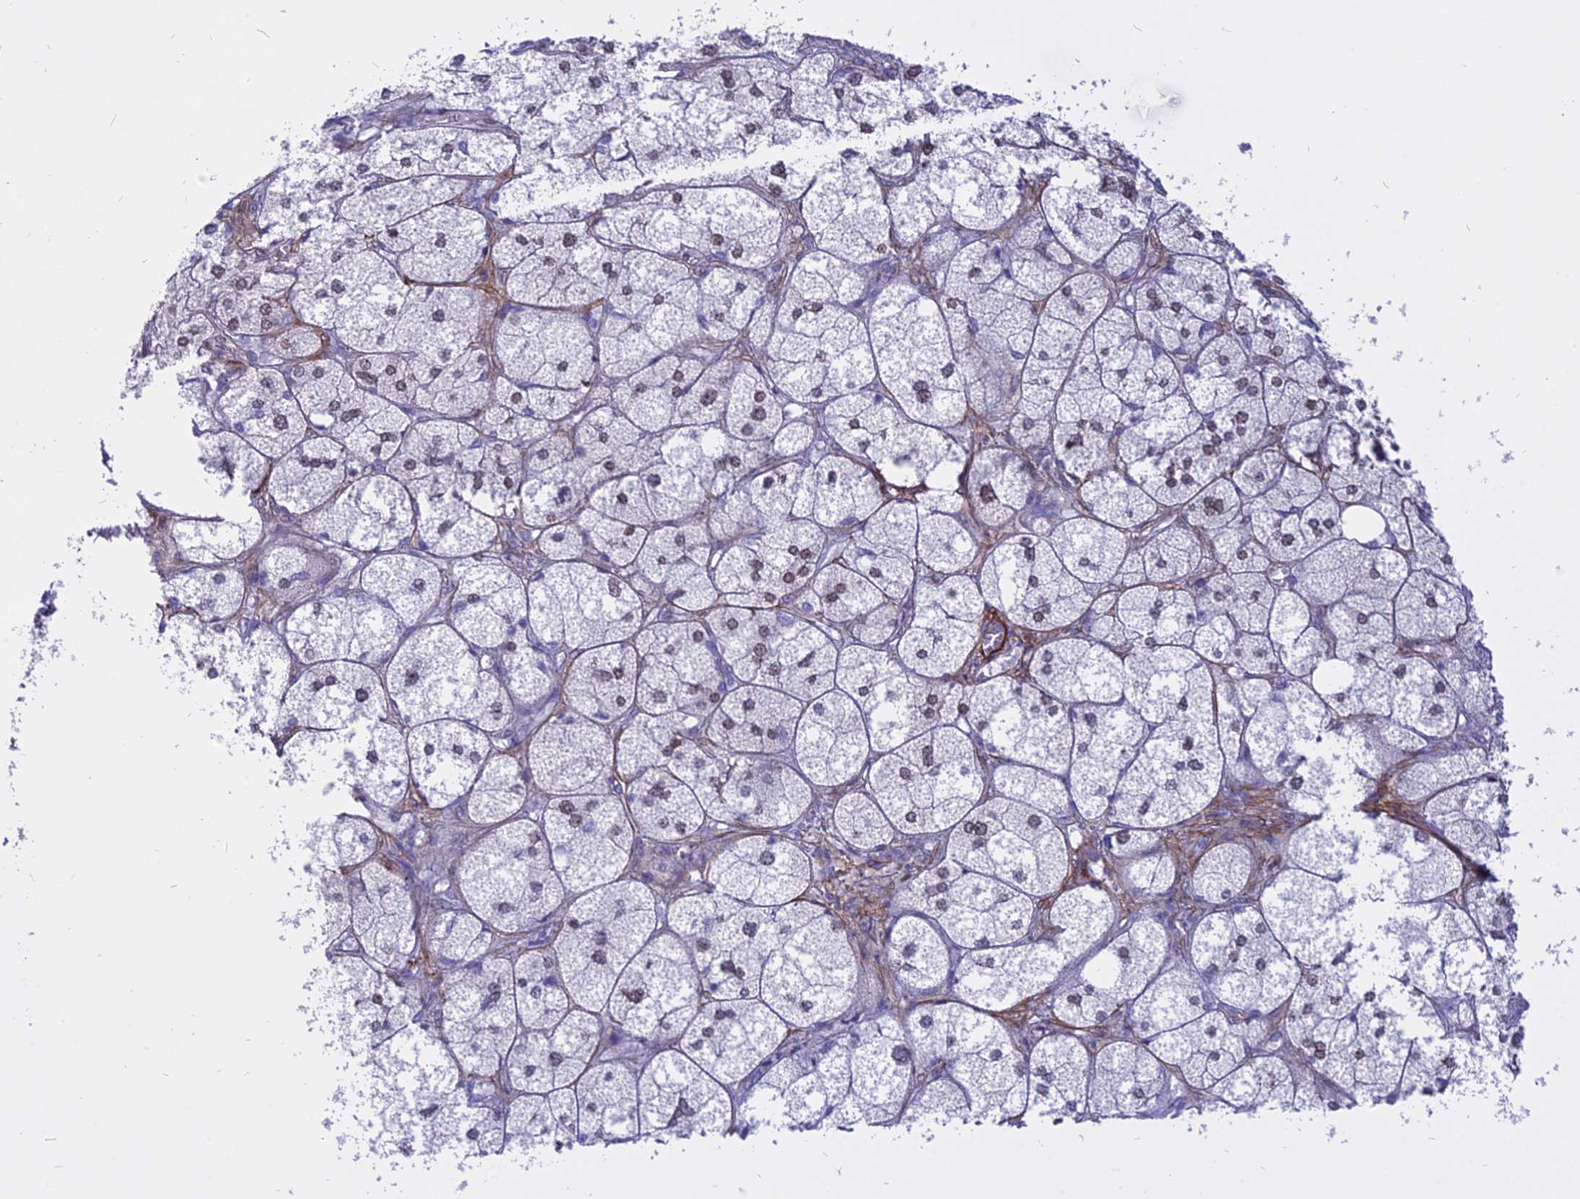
{"staining": {"intensity": "strong", "quantity": "25%-75%", "location": "nuclear"}, "tissue": "adrenal gland", "cell_type": "Glandular cells", "image_type": "normal", "snomed": [{"axis": "morphology", "description": "Normal tissue, NOS"}, {"axis": "topography", "description": "Adrenal gland"}], "caption": "This is a histology image of IHC staining of normal adrenal gland, which shows strong staining in the nuclear of glandular cells.", "gene": "CENPV", "patient": {"sex": "female", "age": 61}}